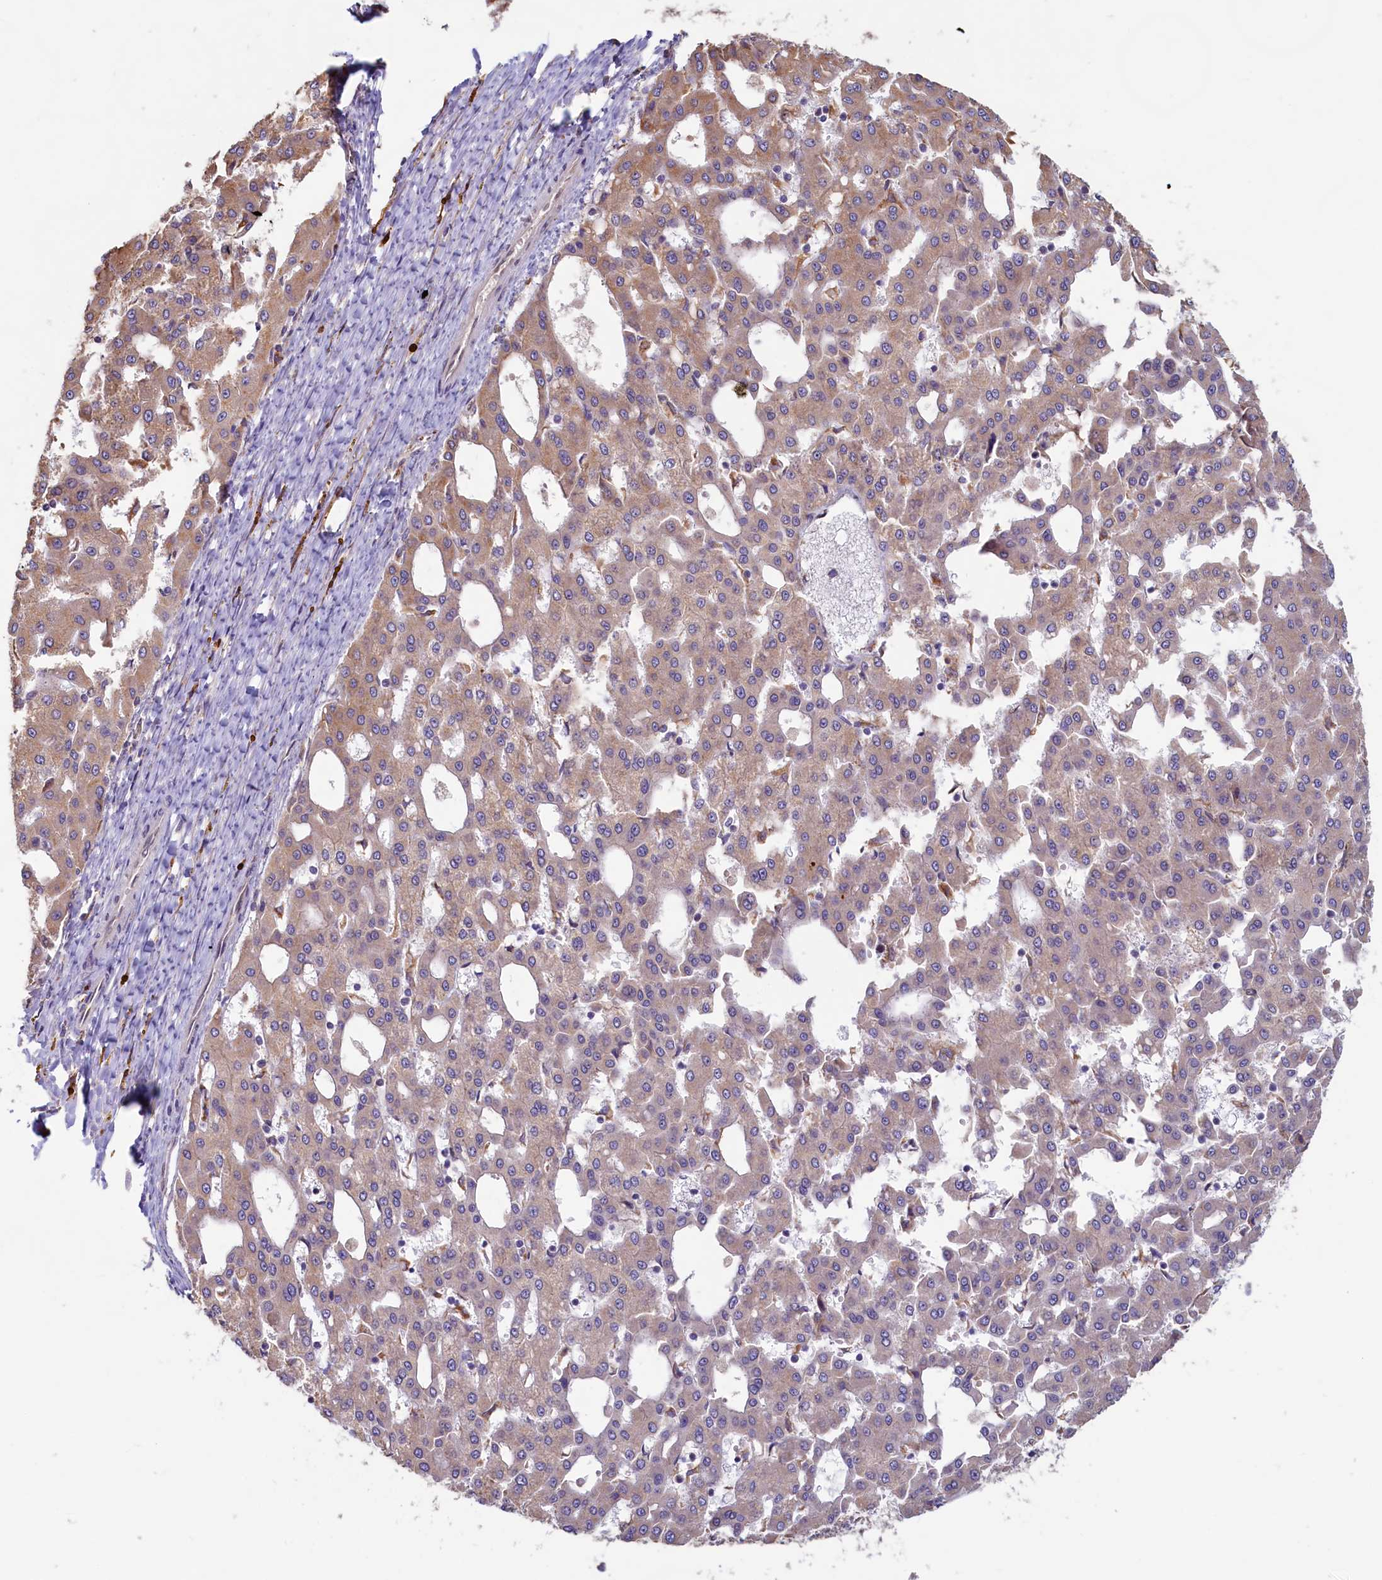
{"staining": {"intensity": "moderate", "quantity": ">75%", "location": "cytoplasmic/membranous"}, "tissue": "liver cancer", "cell_type": "Tumor cells", "image_type": "cancer", "snomed": [{"axis": "morphology", "description": "Carcinoma, Hepatocellular, NOS"}, {"axis": "topography", "description": "Liver"}], "caption": "There is medium levels of moderate cytoplasmic/membranous staining in tumor cells of hepatocellular carcinoma (liver), as demonstrated by immunohistochemical staining (brown color).", "gene": "TBC1D19", "patient": {"sex": "male", "age": 47}}